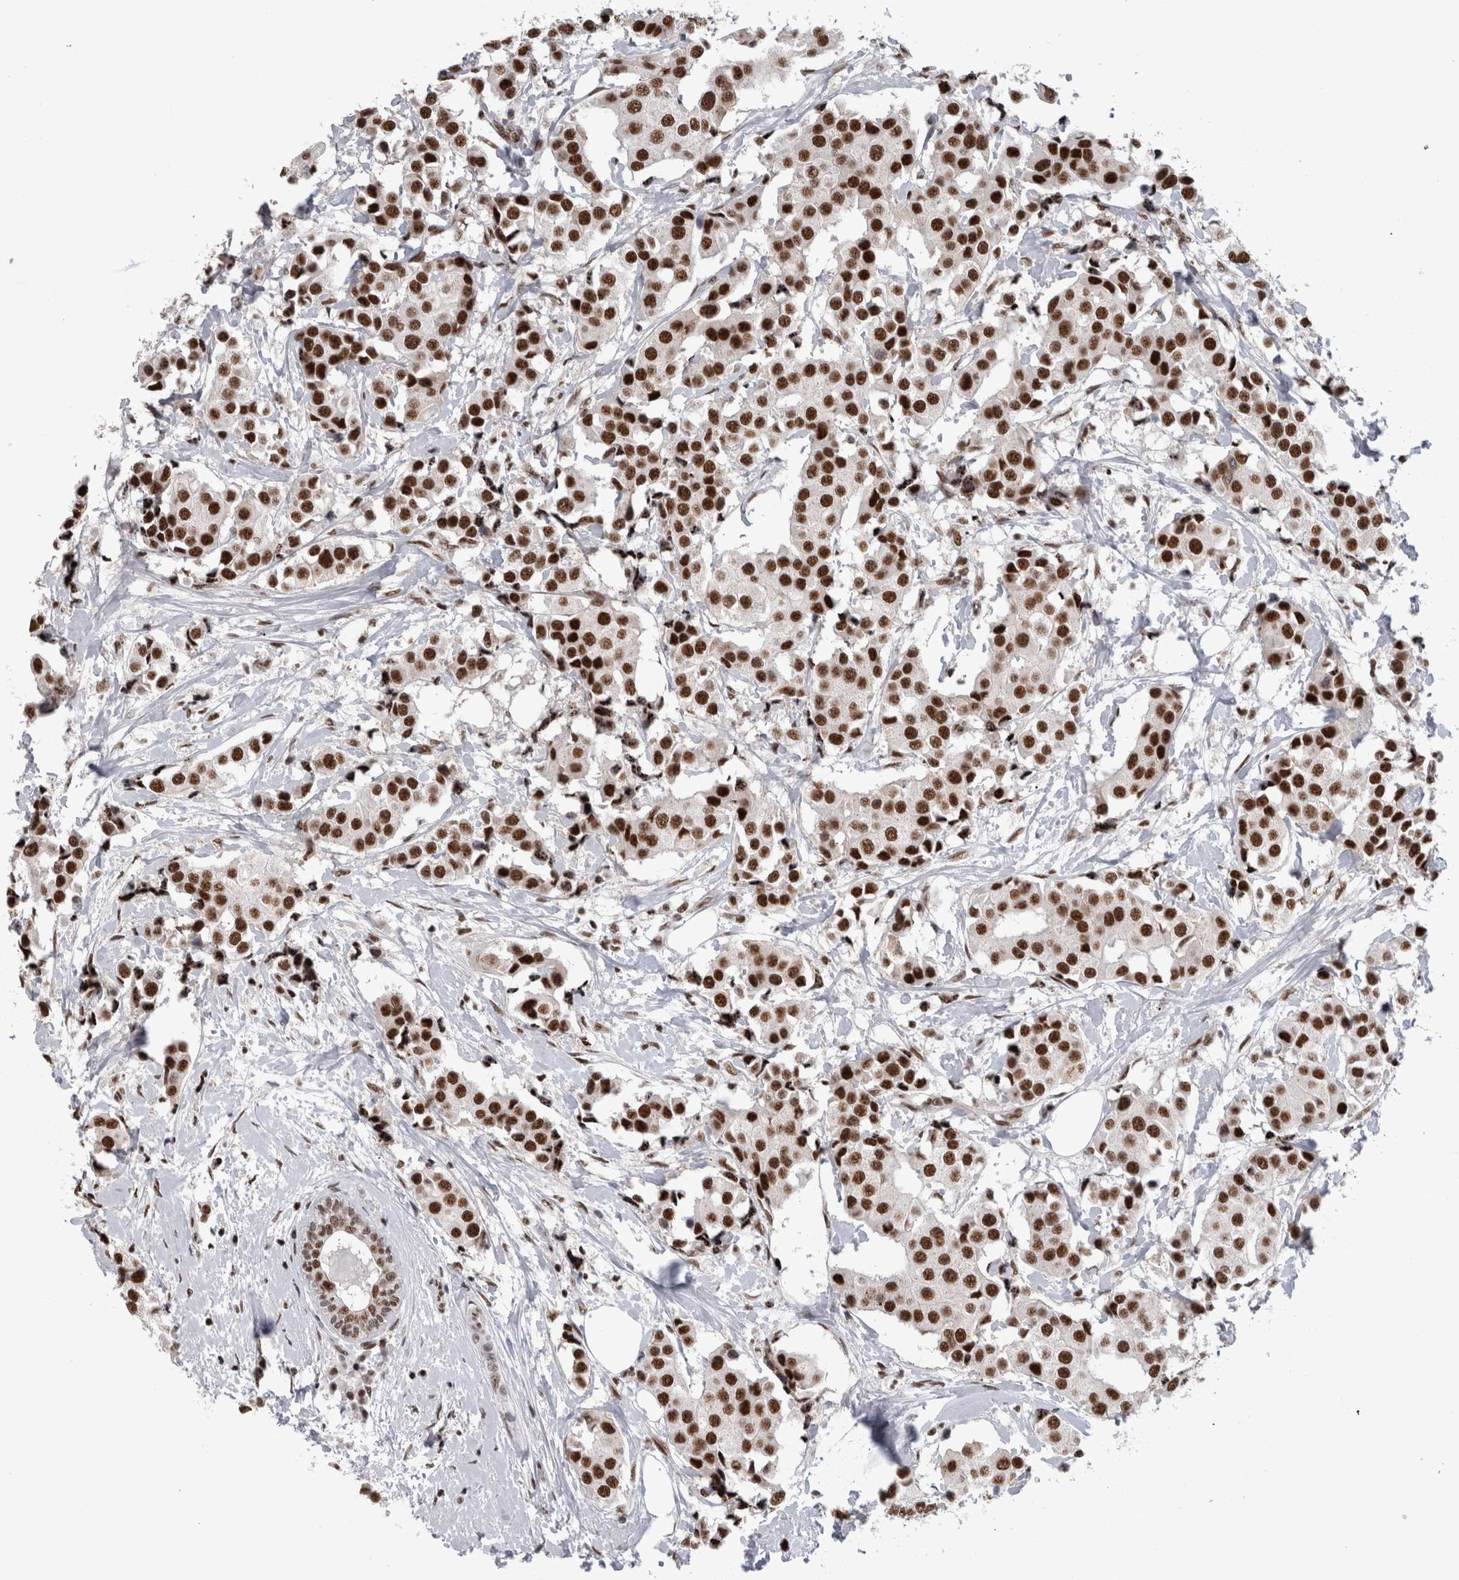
{"staining": {"intensity": "strong", "quantity": ">75%", "location": "nuclear"}, "tissue": "breast cancer", "cell_type": "Tumor cells", "image_type": "cancer", "snomed": [{"axis": "morphology", "description": "Normal tissue, NOS"}, {"axis": "morphology", "description": "Duct carcinoma"}, {"axis": "topography", "description": "Breast"}], "caption": "Immunohistochemistry of breast invasive ductal carcinoma shows high levels of strong nuclear positivity in approximately >75% of tumor cells.", "gene": "CDK11A", "patient": {"sex": "female", "age": 39}}